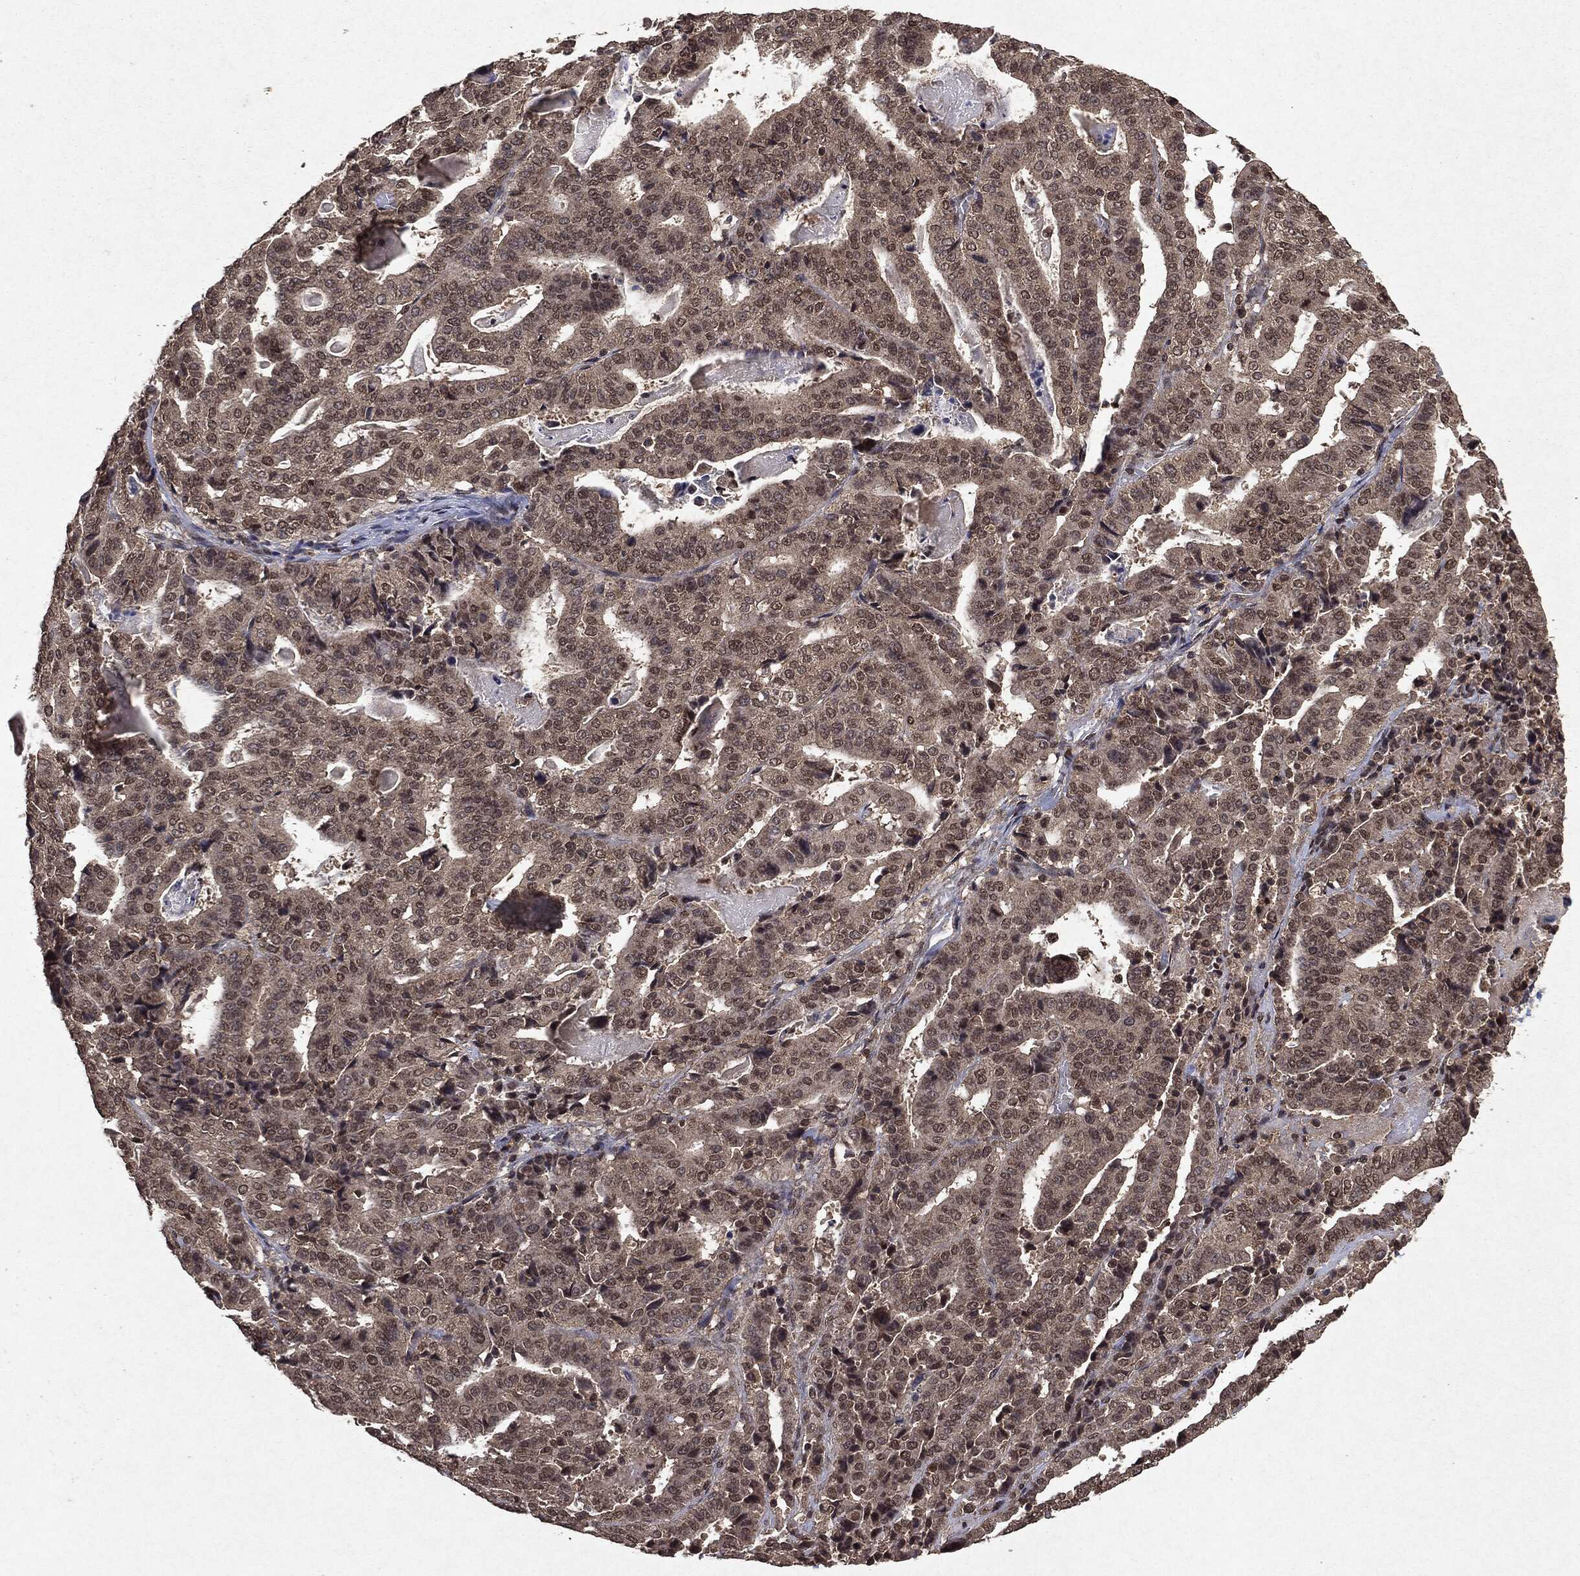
{"staining": {"intensity": "negative", "quantity": "none", "location": "none"}, "tissue": "stomach cancer", "cell_type": "Tumor cells", "image_type": "cancer", "snomed": [{"axis": "morphology", "description": "Adenocarcinoma, NOS"}, {"axis": "topography", "description": "Stomach"}], "caption": "Human stomach cancer (adenocarcinoma) stained for a protein using immunohistochemistry reveals no expression in tumor cells.", "gene": "PEBP1", "patient": {"sex": "male", "age": 48}}